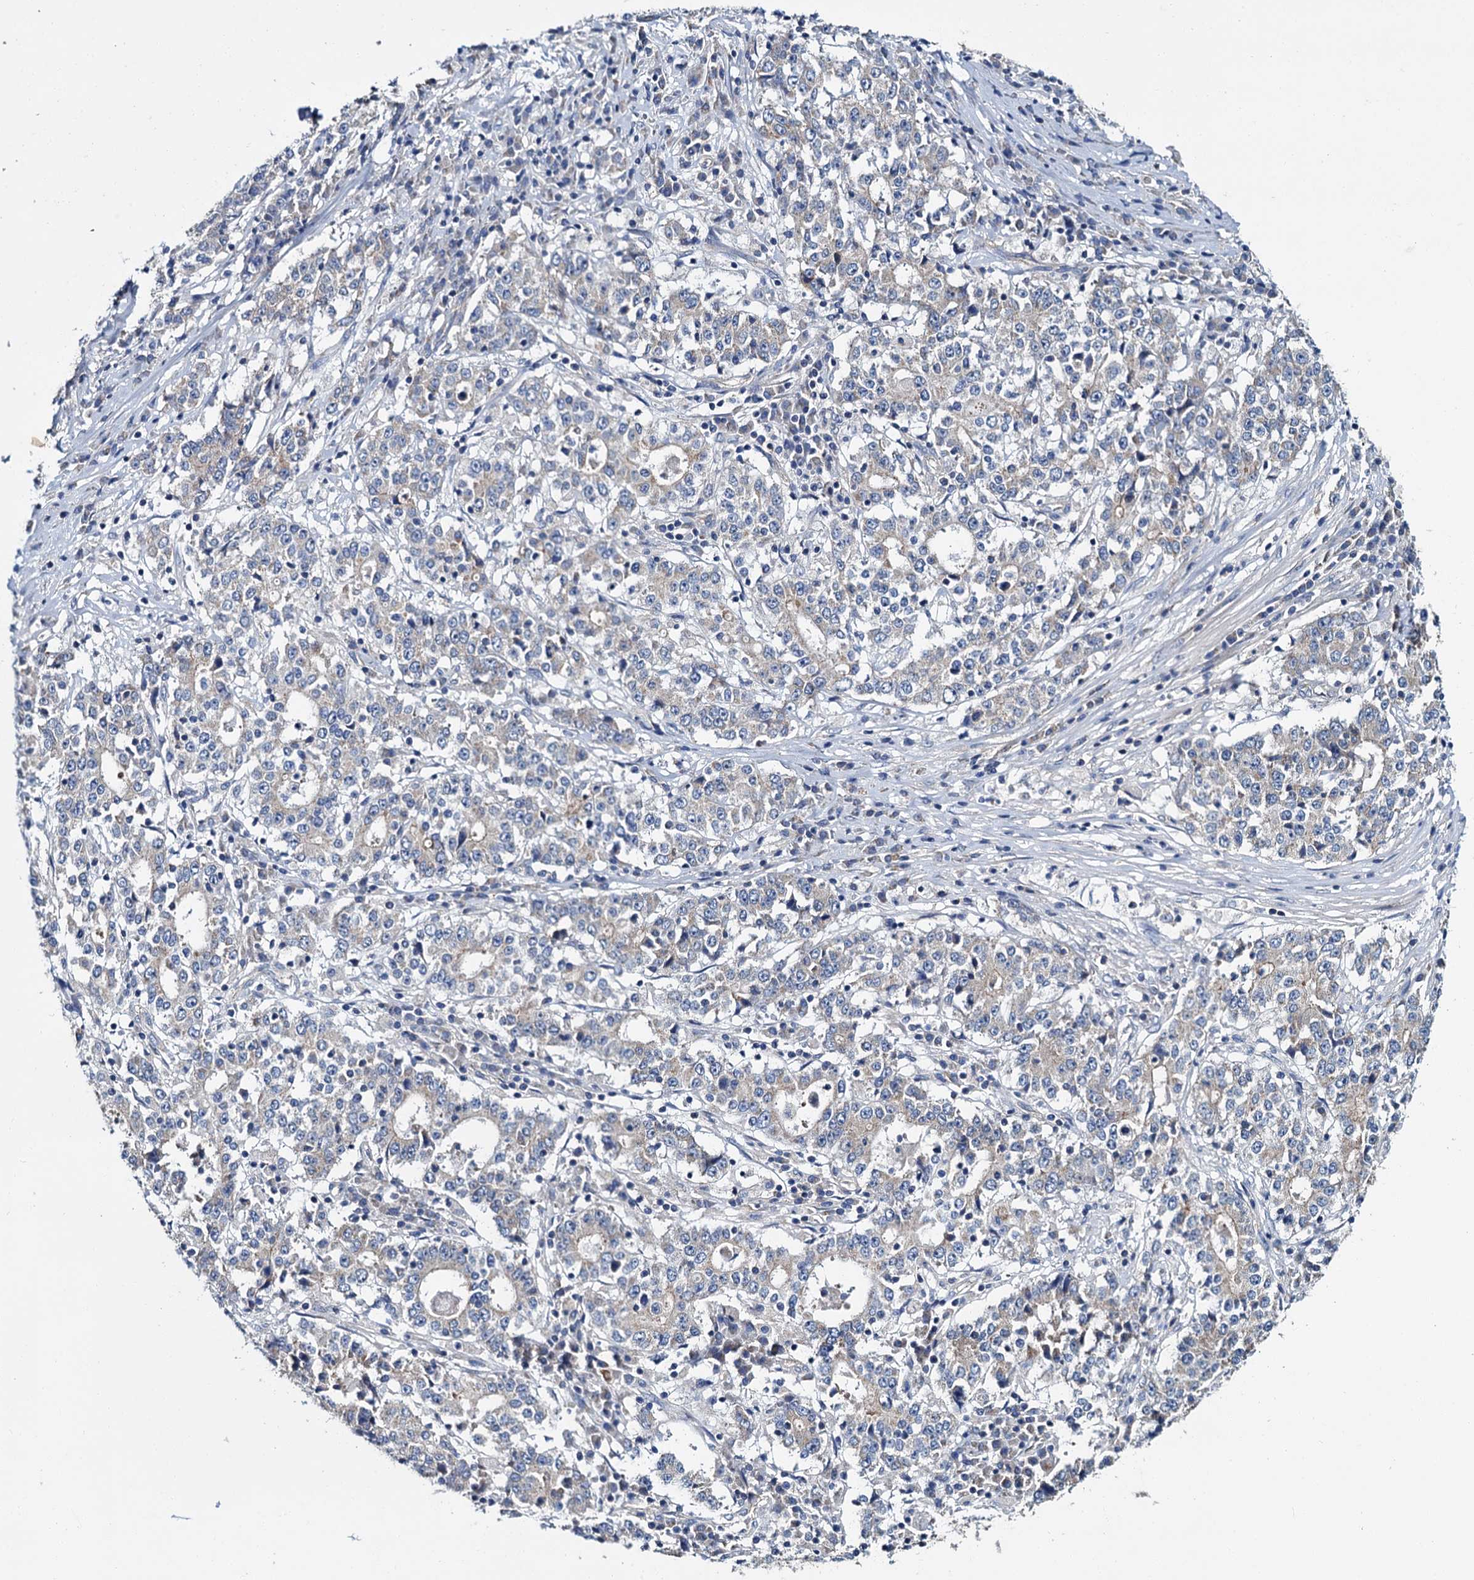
{"staining": {"intensity": "weak", "quantity": "<25%", "location": "cytoplasmic/membranous"}, "tissue": "stomach cancer", "cell_type": "Tumor cells", "image_type": "cancer", "snomed": [{"axis": "morphology", "description": "Adenocarcinoma, NOS"}, {"axis": "topography", "description": "Stomach"}], "caption": "Immunohistochemistry (IHC) histopathology image of neoplastic tissue: stomach cancer stained with DAB exhibits no significant protein positivity in tumor cells.", "gene": "CEP295", "patient": {"sex": "male", "age": 59}}